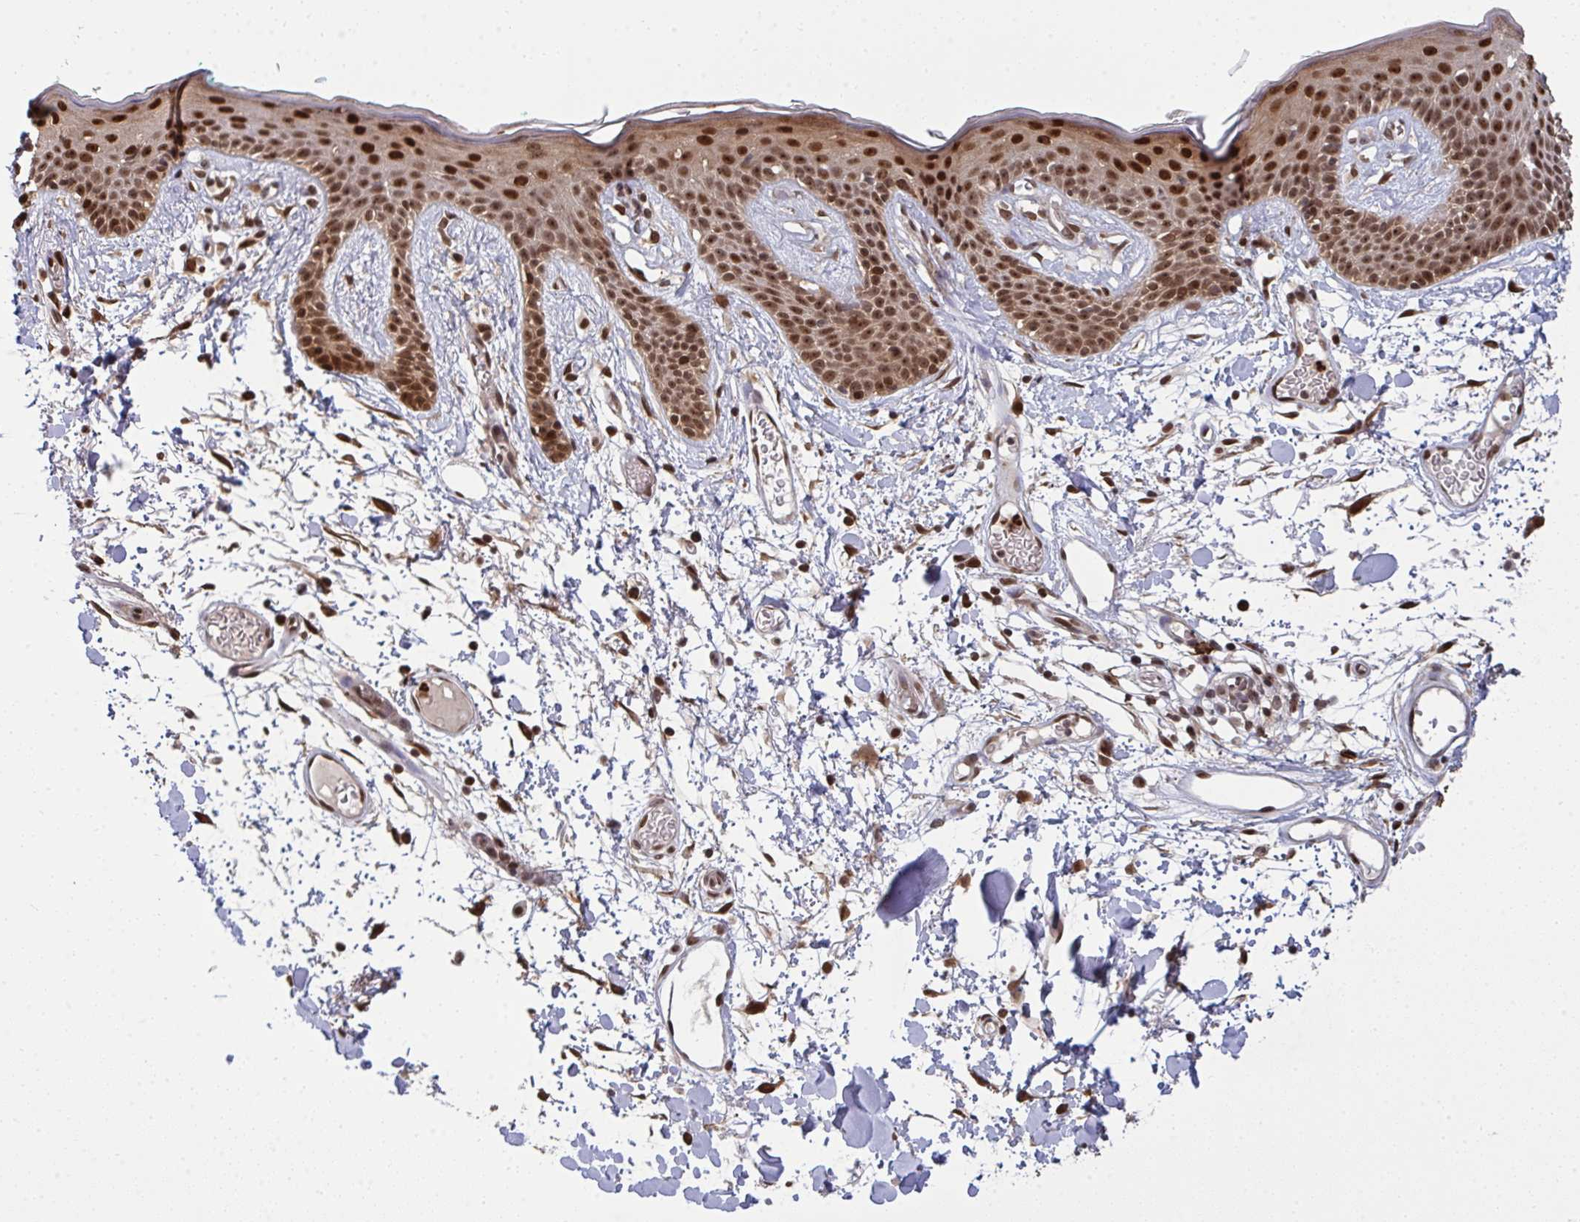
{"staining": {"intensity": "strong", "quantity": ">75%", "location": "cytoplasmic/membranous,nuclear"}, "tissue": "skin", "cell_type": "Fibroblasts", "image_type": "normal", "snomed": [{"axis": "morphology", "description": "Normal tissue, NOS"}, {"axis": "topography", "description": "Skin"}], "caption": "The immunohistochemical stain shows strong cytoplasmic/membranous,nuclear staining in fibroblasts of benign skin. The protein is shown in brown color, while the nuclei are stained blue.", "gene": "UXT", "patient": {"sex": "male", "age": 79}}